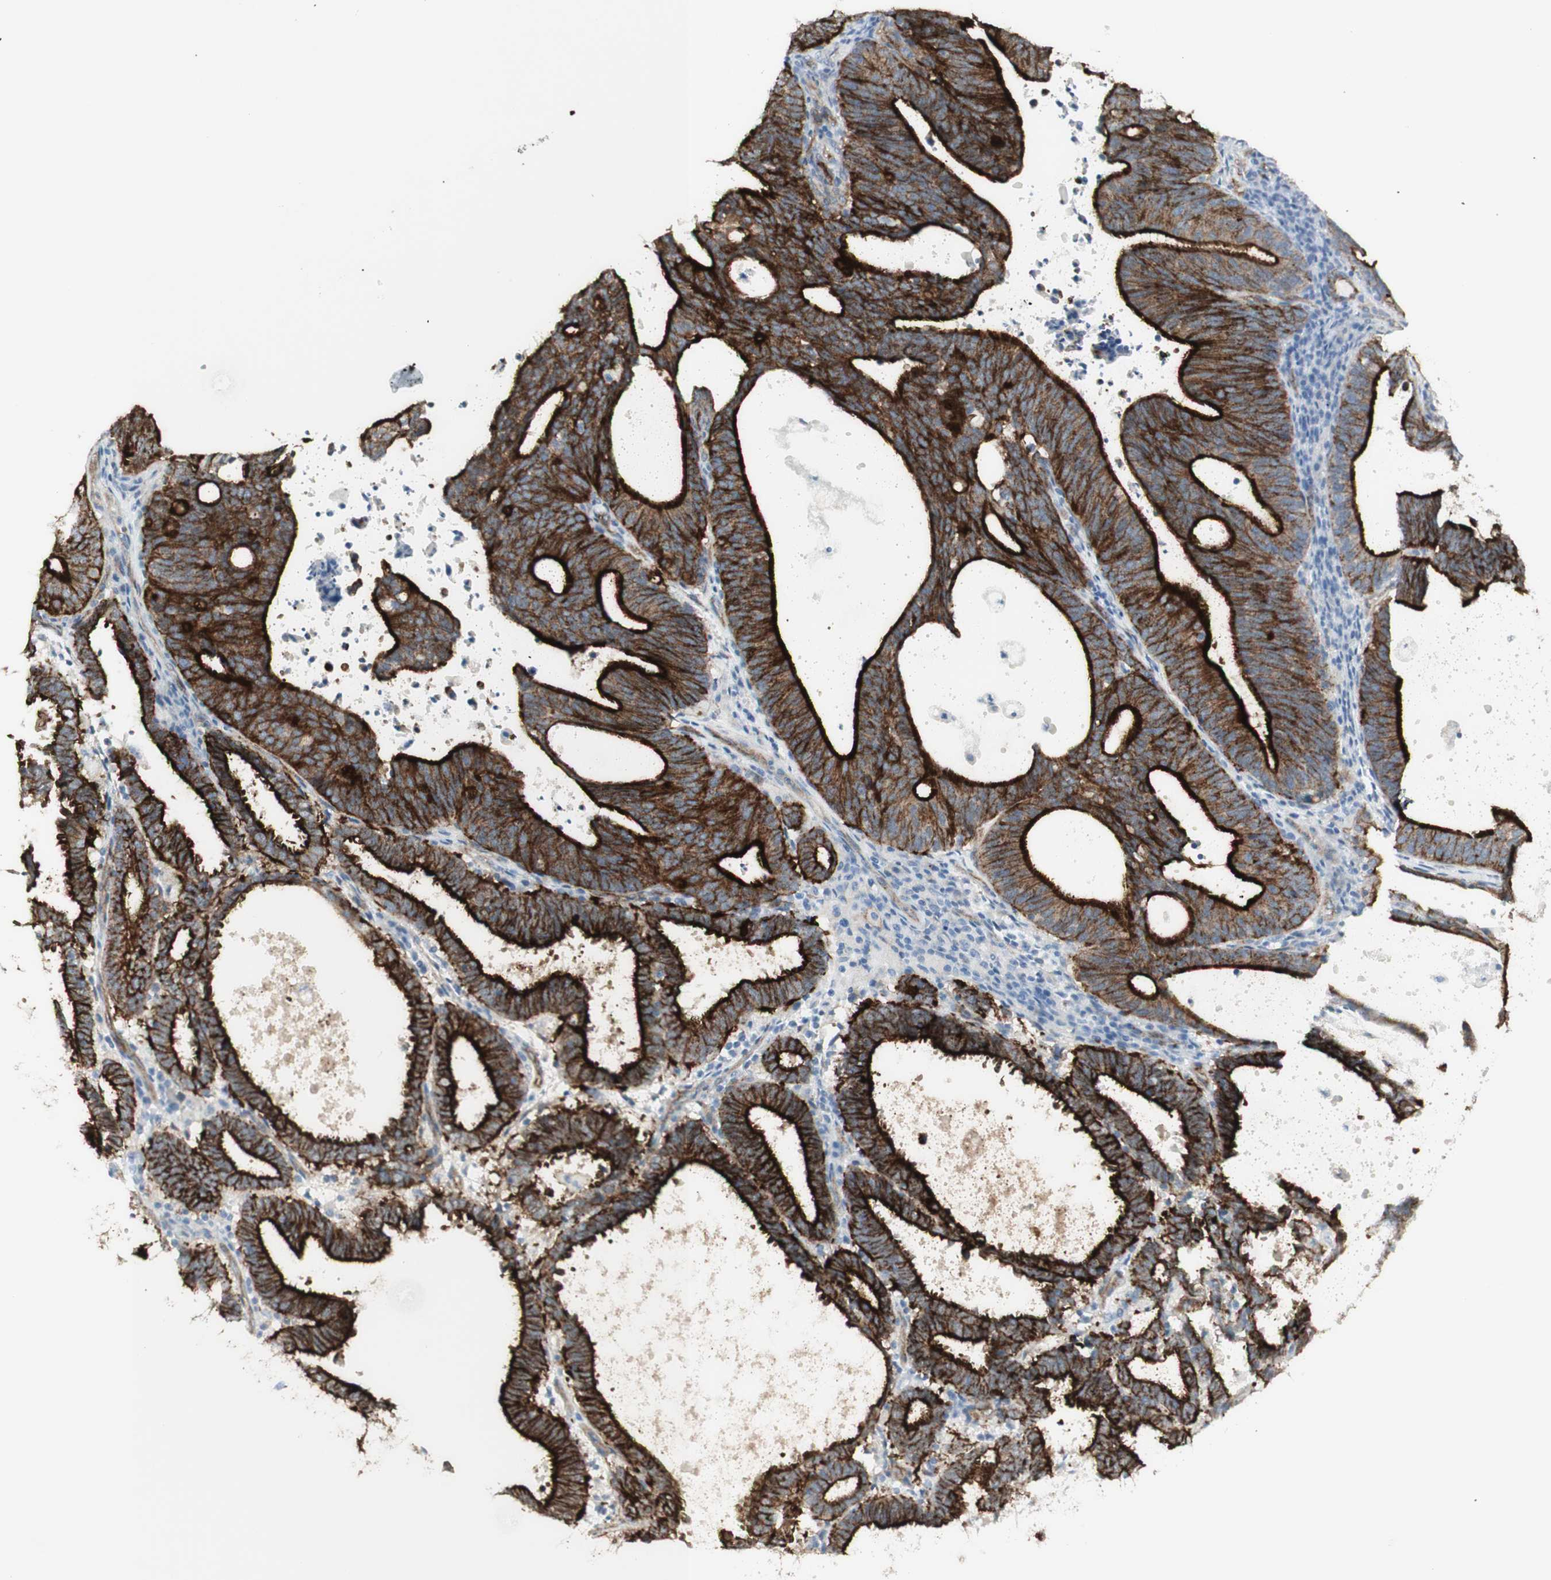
{"staining": {"intensity": "strong", "quantity": "25%-75%", "location": "cytoplasmic/membranous"}, "tissue": "endometrial cancer", "cell_type": "Tumor cells", "image_type": "cancer", "snomed": [{"axis": "morphology", "description": "Adenocarcinoma, NOS"}, {"axis": "topography", "description": "Uterus"}], "caption": "Immunohistochemical staining of human endometrial adenocarcinoma demonstrates high levels of strong cytoplasmic/membranous expression in about 25%-75% of tumor cells.", "gene": "MYO6", "patient": {"sex": "female", "age": 83}}